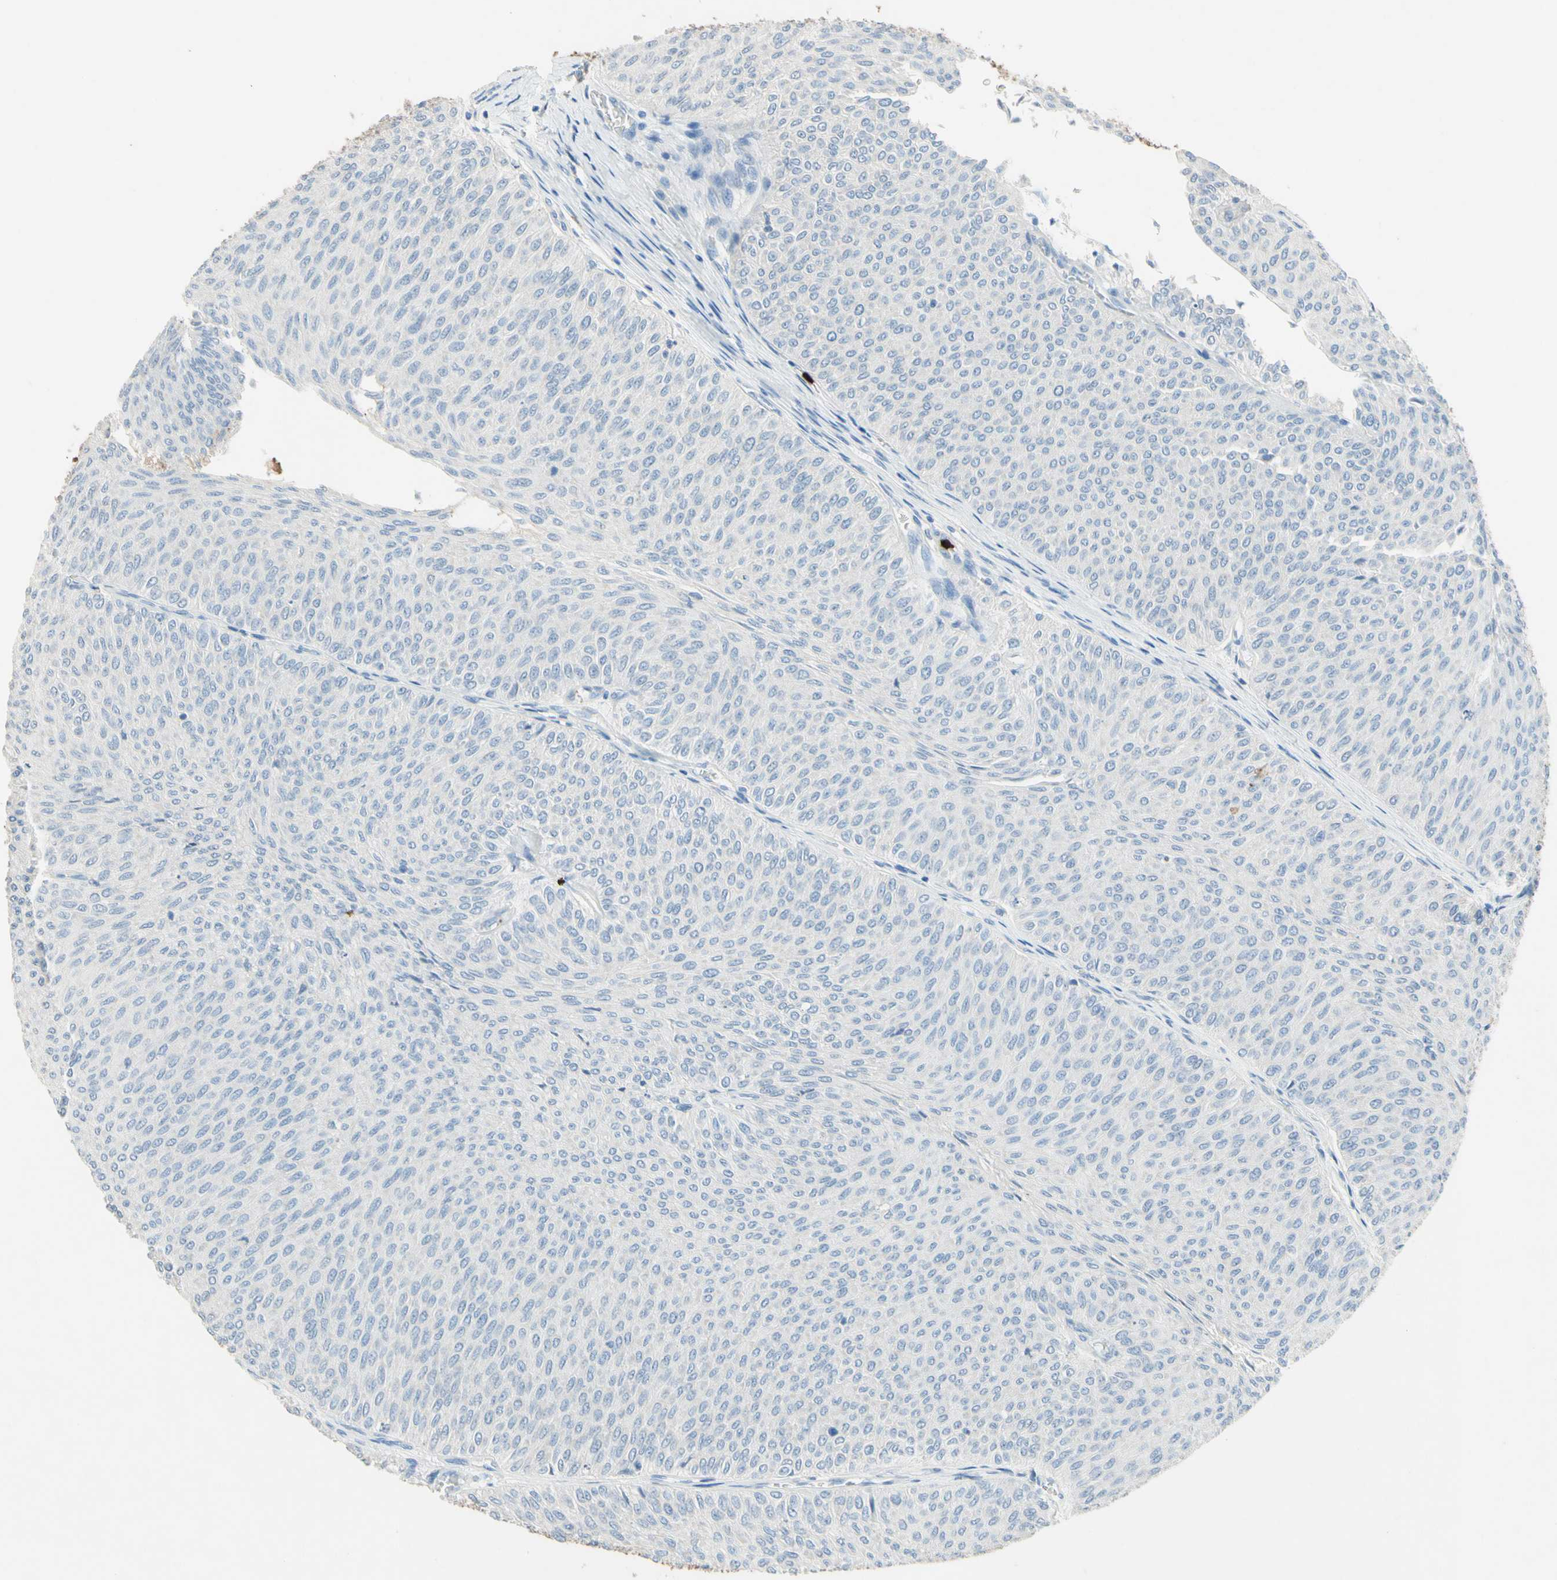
{"staining": {"intensity": "negative", "quantity": "none", "location": "none"}, "tissue": "urothelial cancer", "cell_type": "Tumor cells", "image_type": "cancer", "snomed": [{"axis": "morphology", "description": "Urothelial carcinoma, Low grade"}, {"axis": "topography", "description": "Urinary bladder"}], "caption": "Immunohistochemistry image of human urothelial cancer stained for a protein (brown), which reveals no expression in tumor cells.", "gene": "NFKBIZ", "patient": {"sex": "male", "age": 78}}